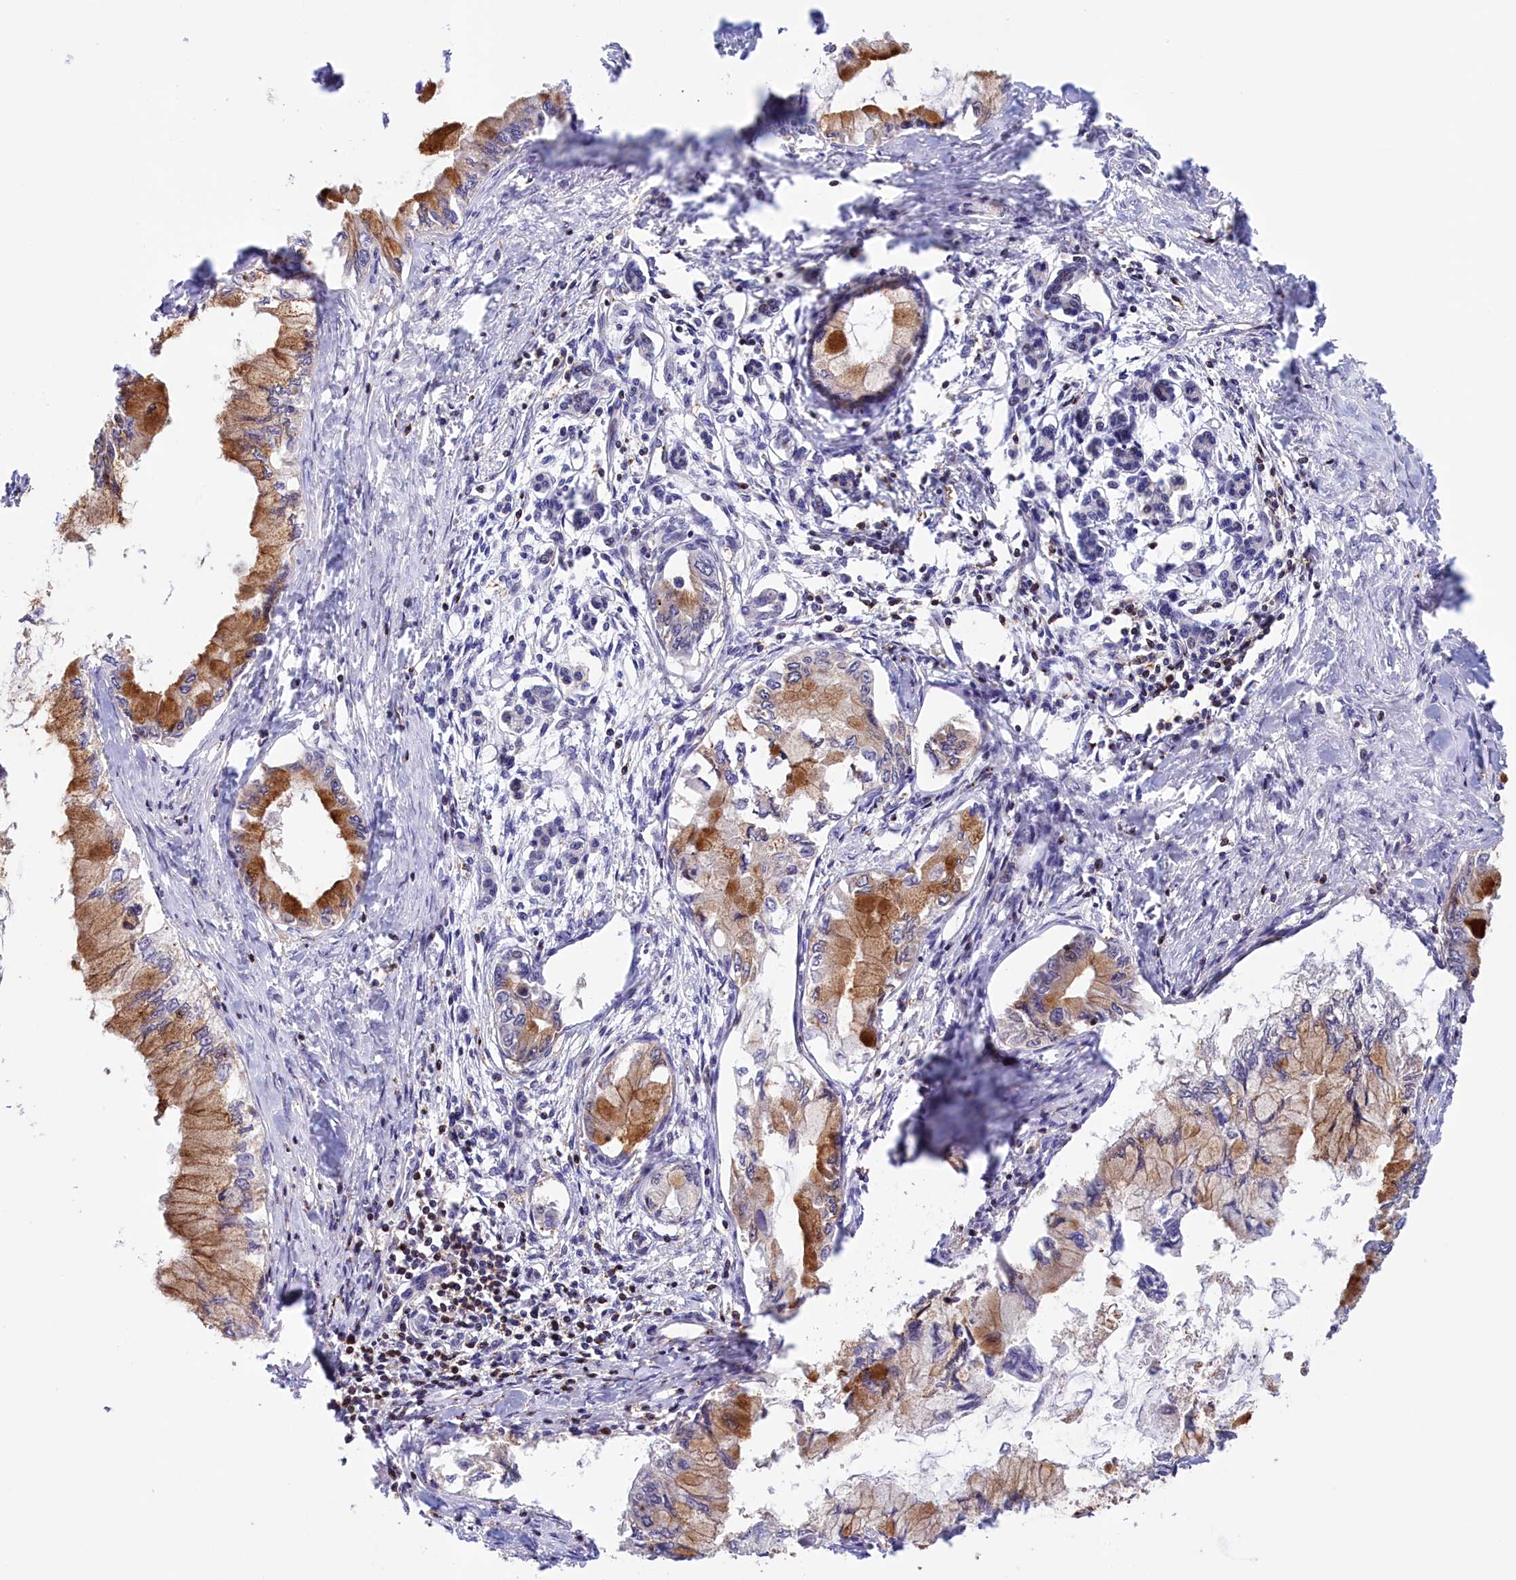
{"staining": {"intensity": "moderate", "quantity": ">75%", "location": "cytoplasmic/membranous,nuclear"}, "tissue": "pancreatic cancer", "cell_type": "Tumor cells", "image_type": "cancer", "snomed": [{"axis": "morphology", "description": "Adenocarcinoma, NOS"}, {"axis": "topography", "description": "Pancreas"}], "caption": "IHC (DAB) staining of pancreatic adenocarcinoma reveals moderate cytoplasmic/membranous and nuclear protein staining in approximately >75% of tumor cells. The protein of interest is shown in brown color, while the nuclei are stained blue.", "gene": "NEURL4", "patient": {"sex": "male", "age": 48}}